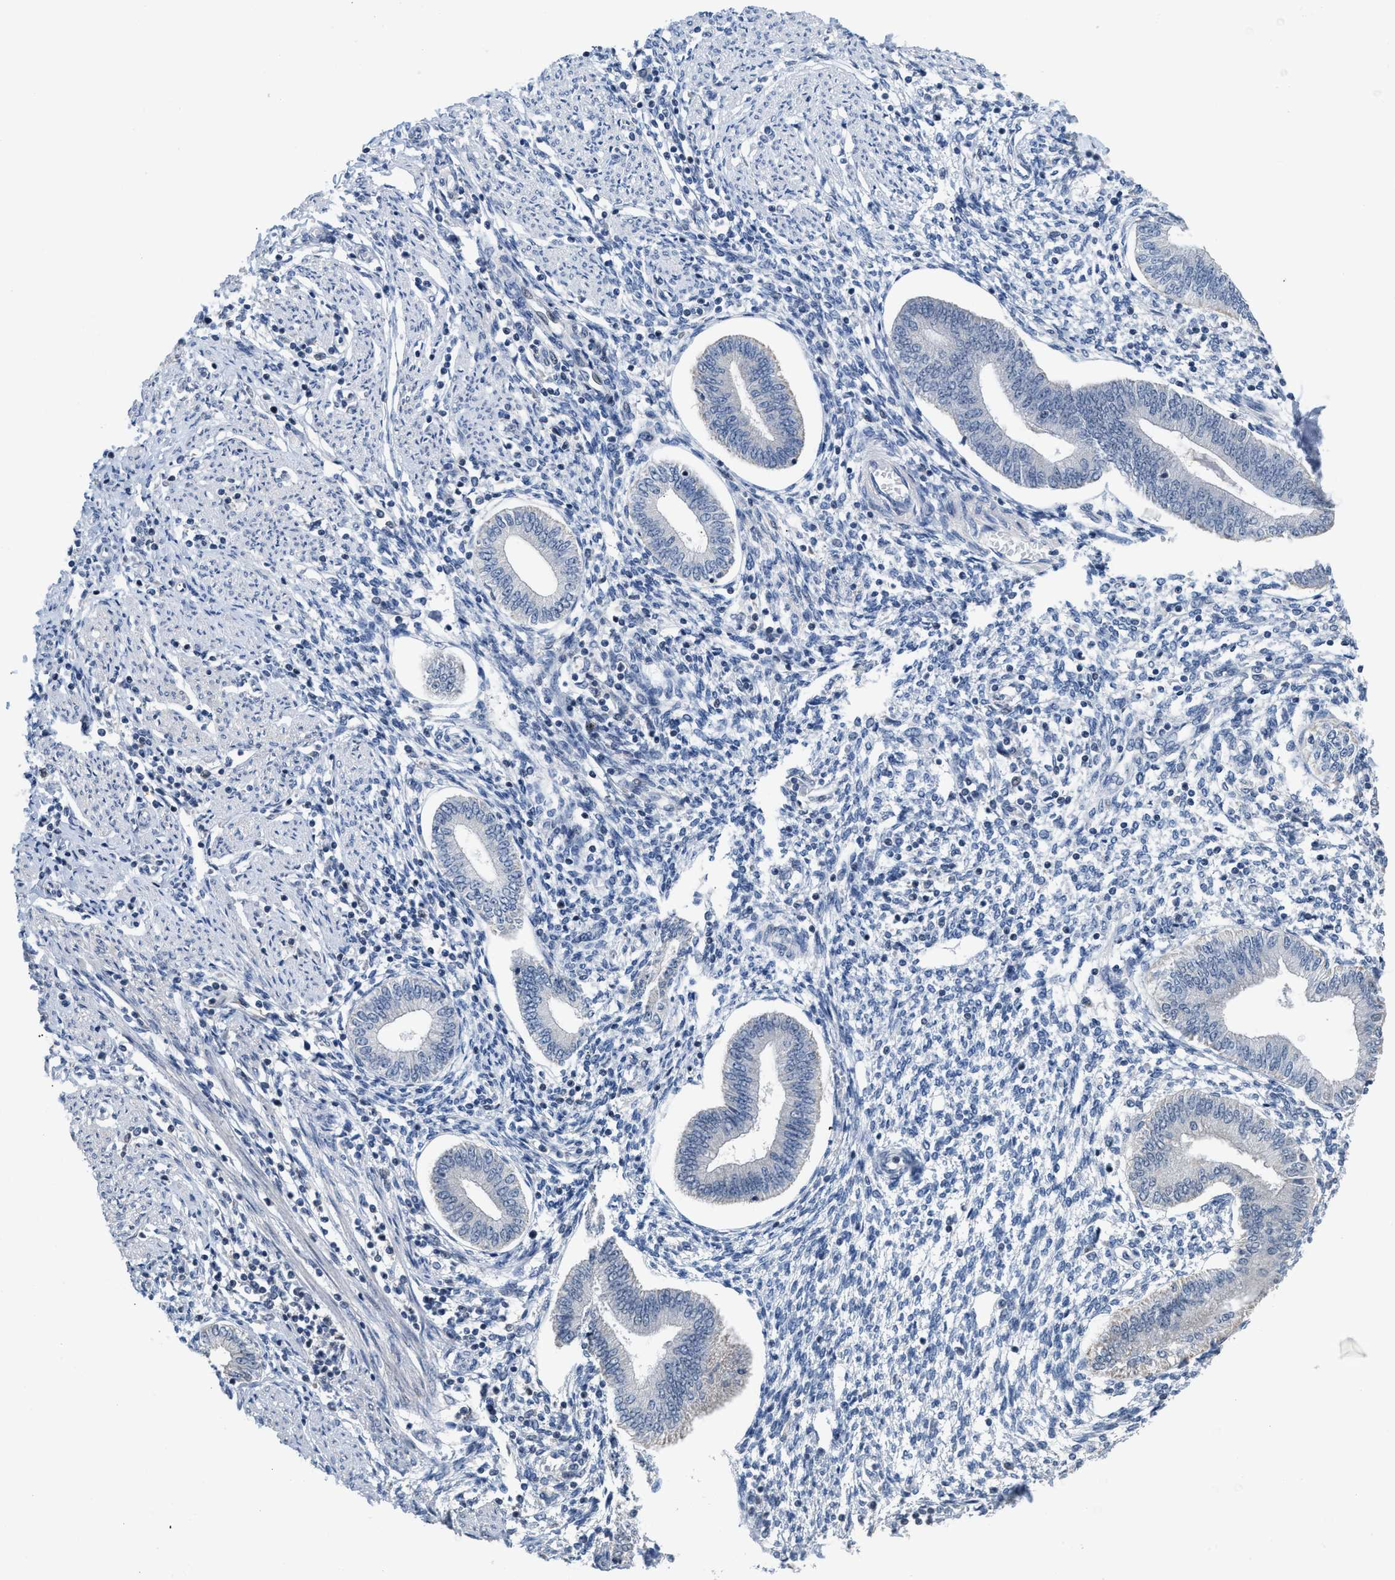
{"staining": {"intensity": "negative", "quantity": "none", "location": "none"}, "tissue": "endometrium", "cell_type": "Cells in endometrial stroma", "image_type": "normal", "snomed": [{"axis": "morphology", "description": "Normal tissue, NOS"}, {"axis": "topography", "description": "Endometrium"}], "caption": "Immunohistochemical staining of benign human endometrium exhibits no significant positivity in cells in endometrial stroma.", "gene": "SETDB1", "patient": {"sex": "female", "age": 50}}